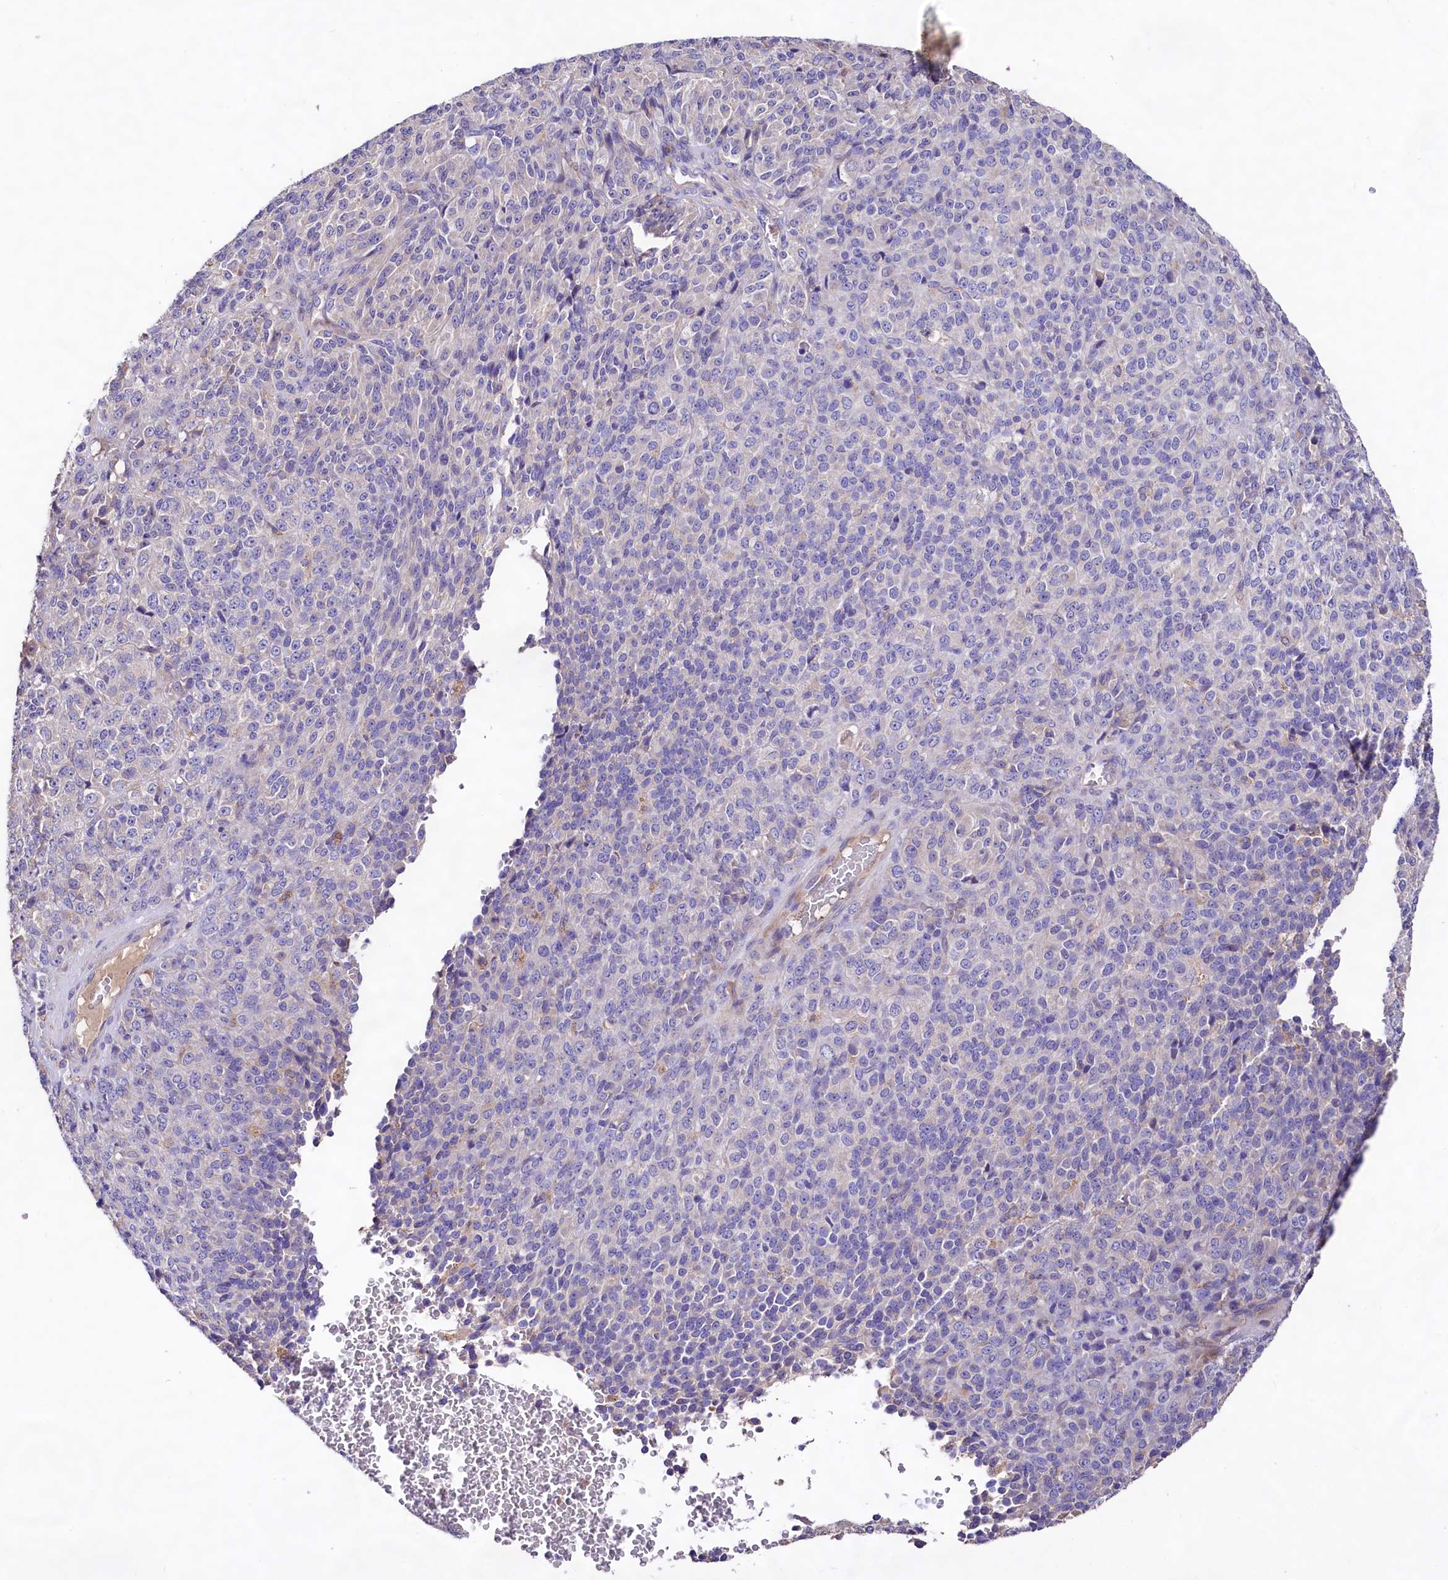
{"staining": {"intensity": "negative", "quantity": "none", "location": "none"}, "tissue": "melanoma", "cell_type": "Tumor cells", "image_type": "cancer", "snomed": [{"axis": "morphology", "description": "Malignant melanoma, Metastatic site"}, {"axis": "topography", "description": "Brain"}], "caption": "High power microscopy image of an immunohistochemistry (IHC) histopathology image of malignant melanoma (metastatic site), revealing no significant staining in tumor cells.", "gene": "DMXL2", "patient": {"sex": "female", "age": 56}}